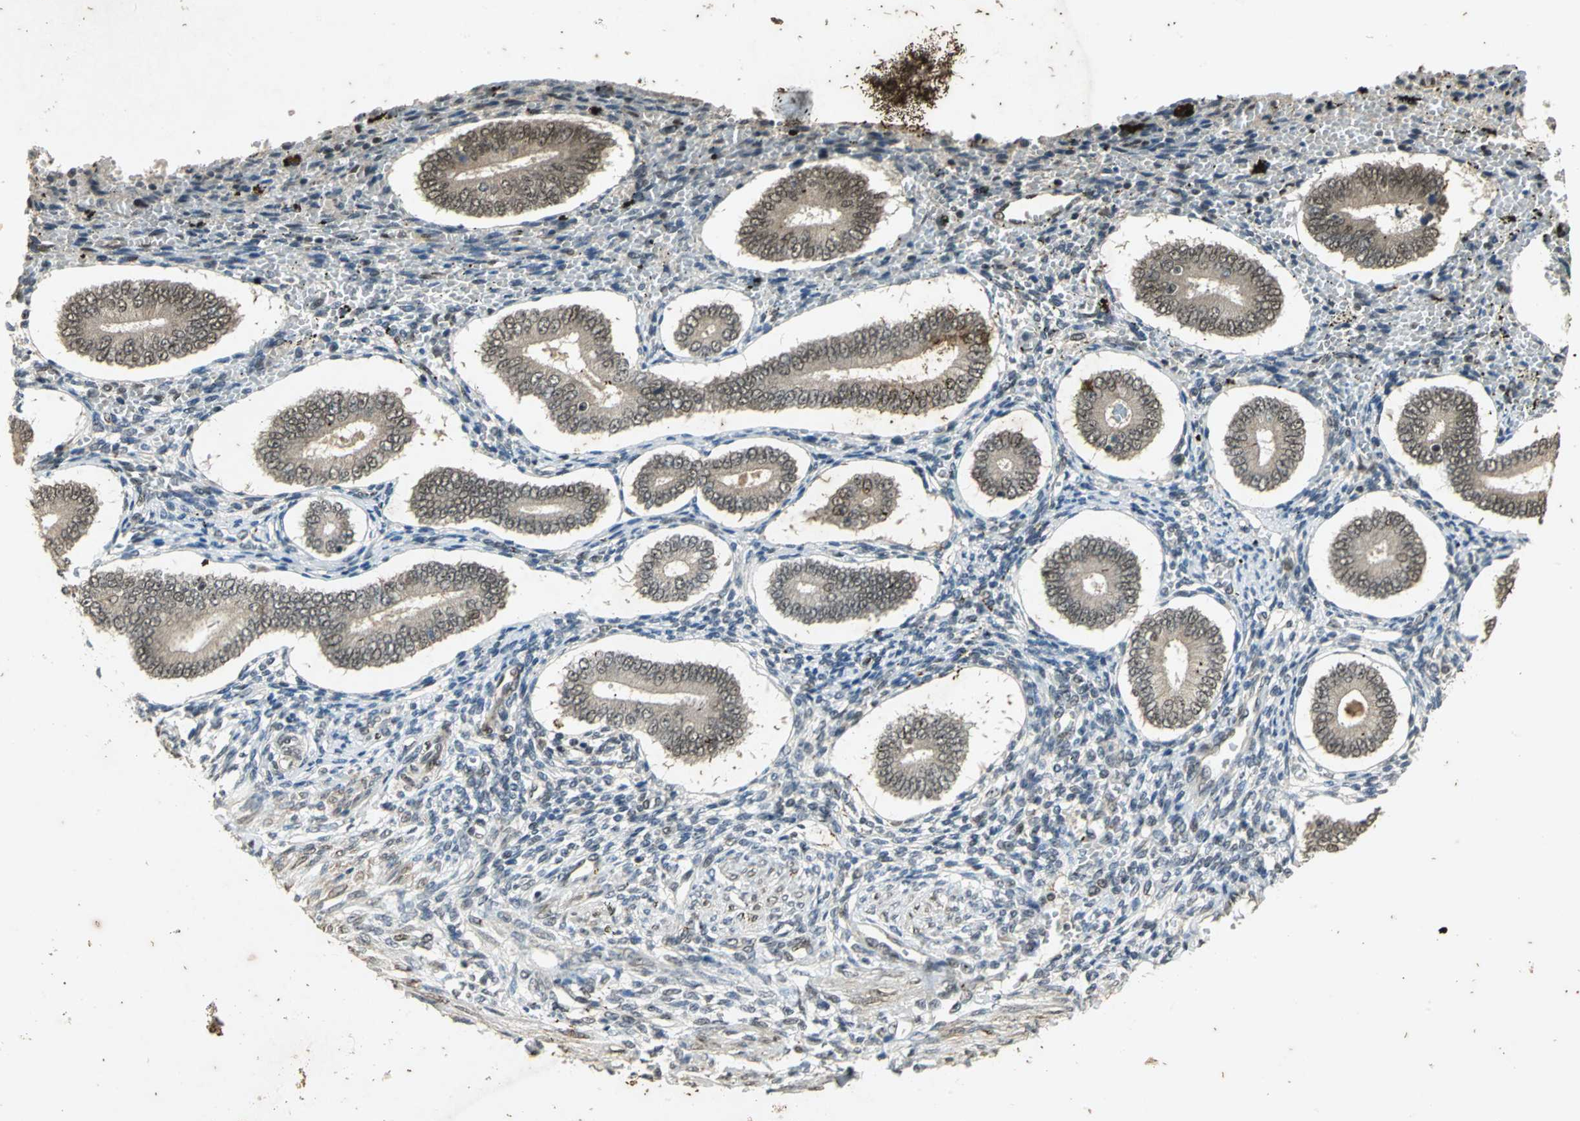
{"staining": {"intensity": "weak", "quantity": "<25%", "location": "cytoplasmic/membranous"}, "tissue": "endometrium", "cell_type": "Cells in endometrial stroma", "image_type": "normal", "snomed": [{"axis": "morphology", "description": "Normal tissue, NOS"}, {"axis": "topography", "description": "Endometrium"}], "caption": "Human endometrium stained for a protein using IHC displays no expression in cells in endometrial stroma.", "gene": "NOTCH3", "patient": {"sex": "female", "age": 42}}